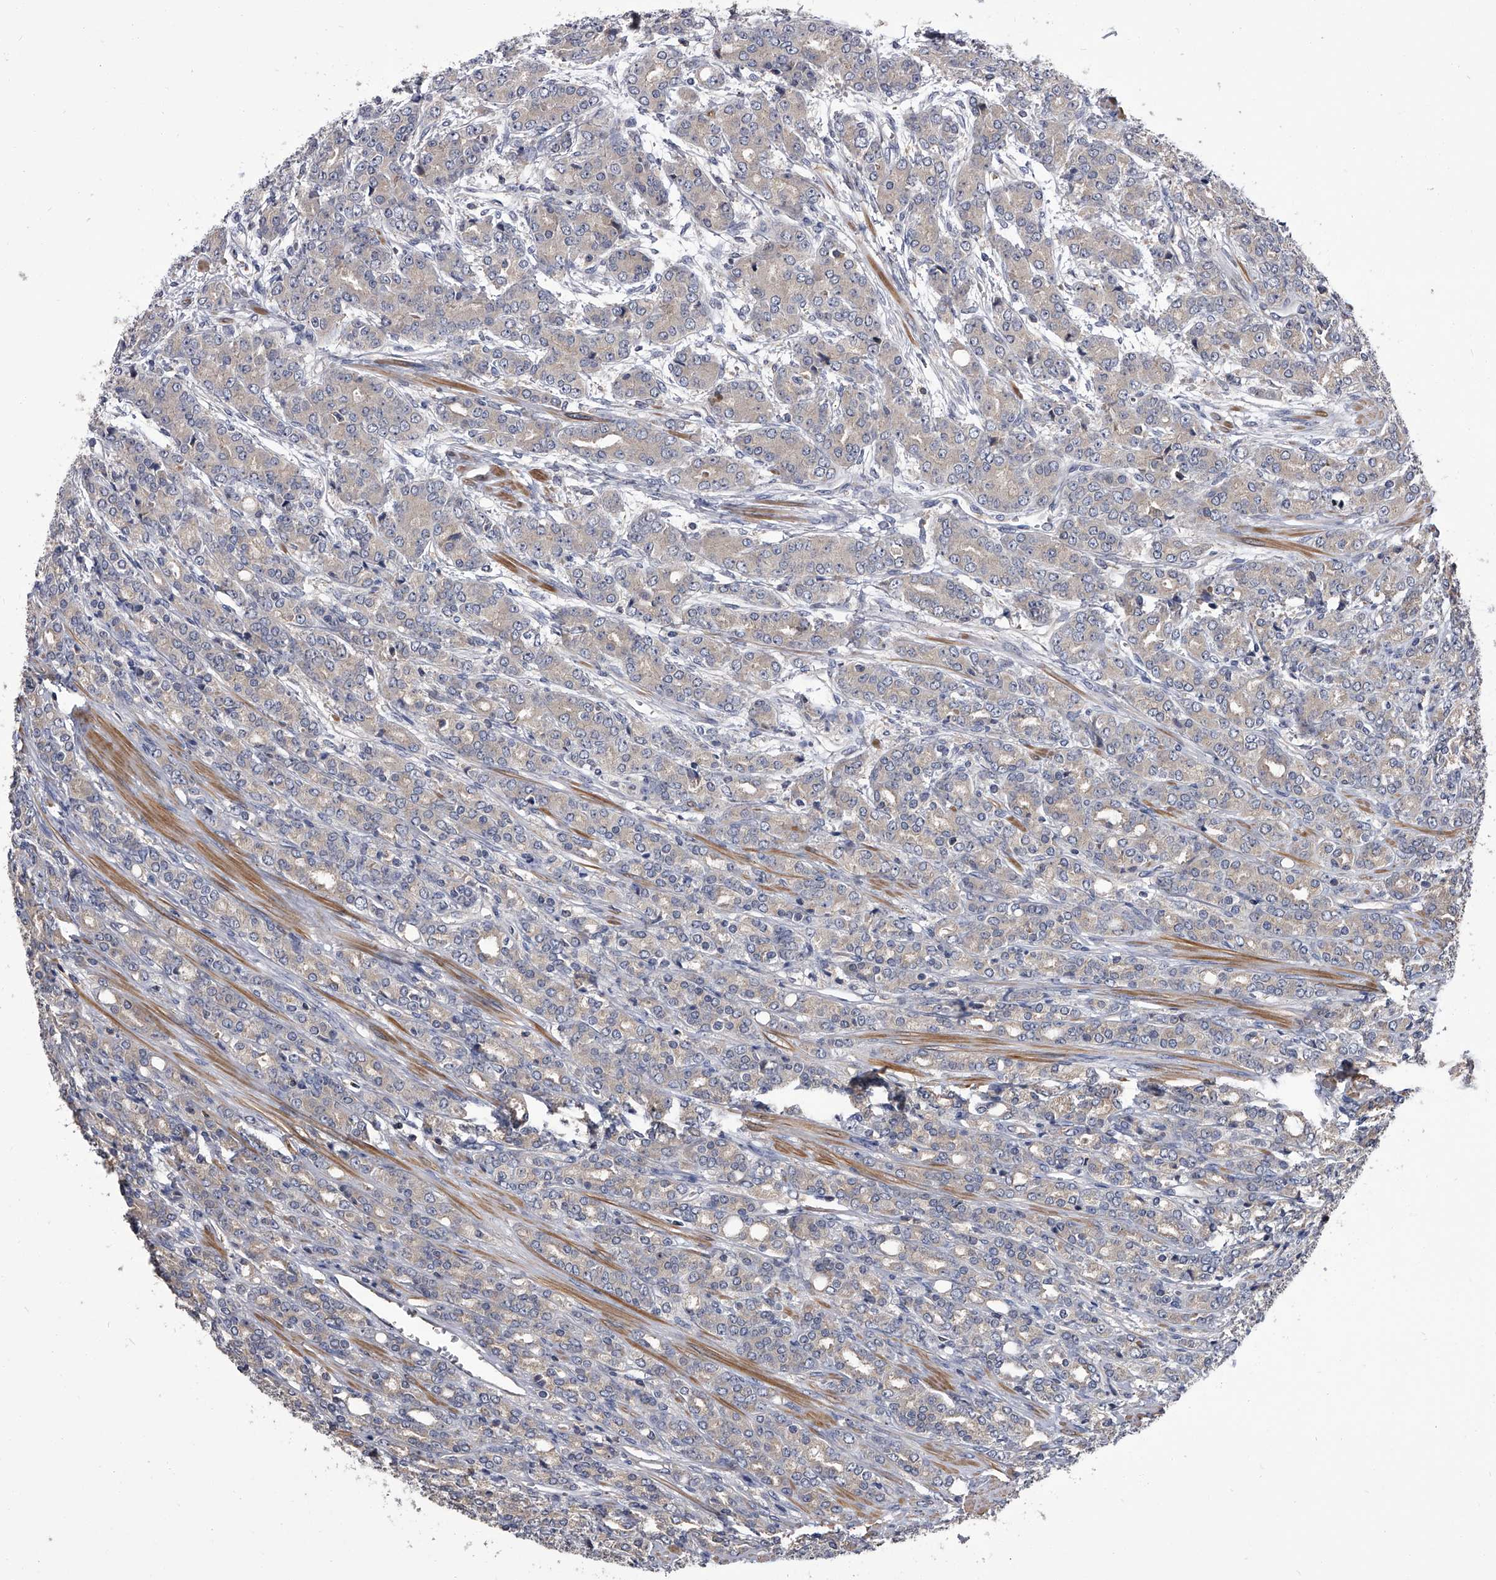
{"staining": {"intensity": "negative", "quantity": "none", "location": "none"}, "tissue": "prostate cancer", "cell_type": "Tumor cells", "image_type": "cancer", "snomed": [{"axis": "morphology", "description": "Adenocarcinoma, High grade"}, {"axis": "topography", "description": "Prostate"}], "caption": "Immunohistochemical staining of human high-grade adenocarcinoma (prostate) demonstrates no significant expression in tumor cells. (DAB immunohistochemistry with hematoxylin counter stain).", "gene": "STK36", "patient": {"sex": "male", "age": 62}}